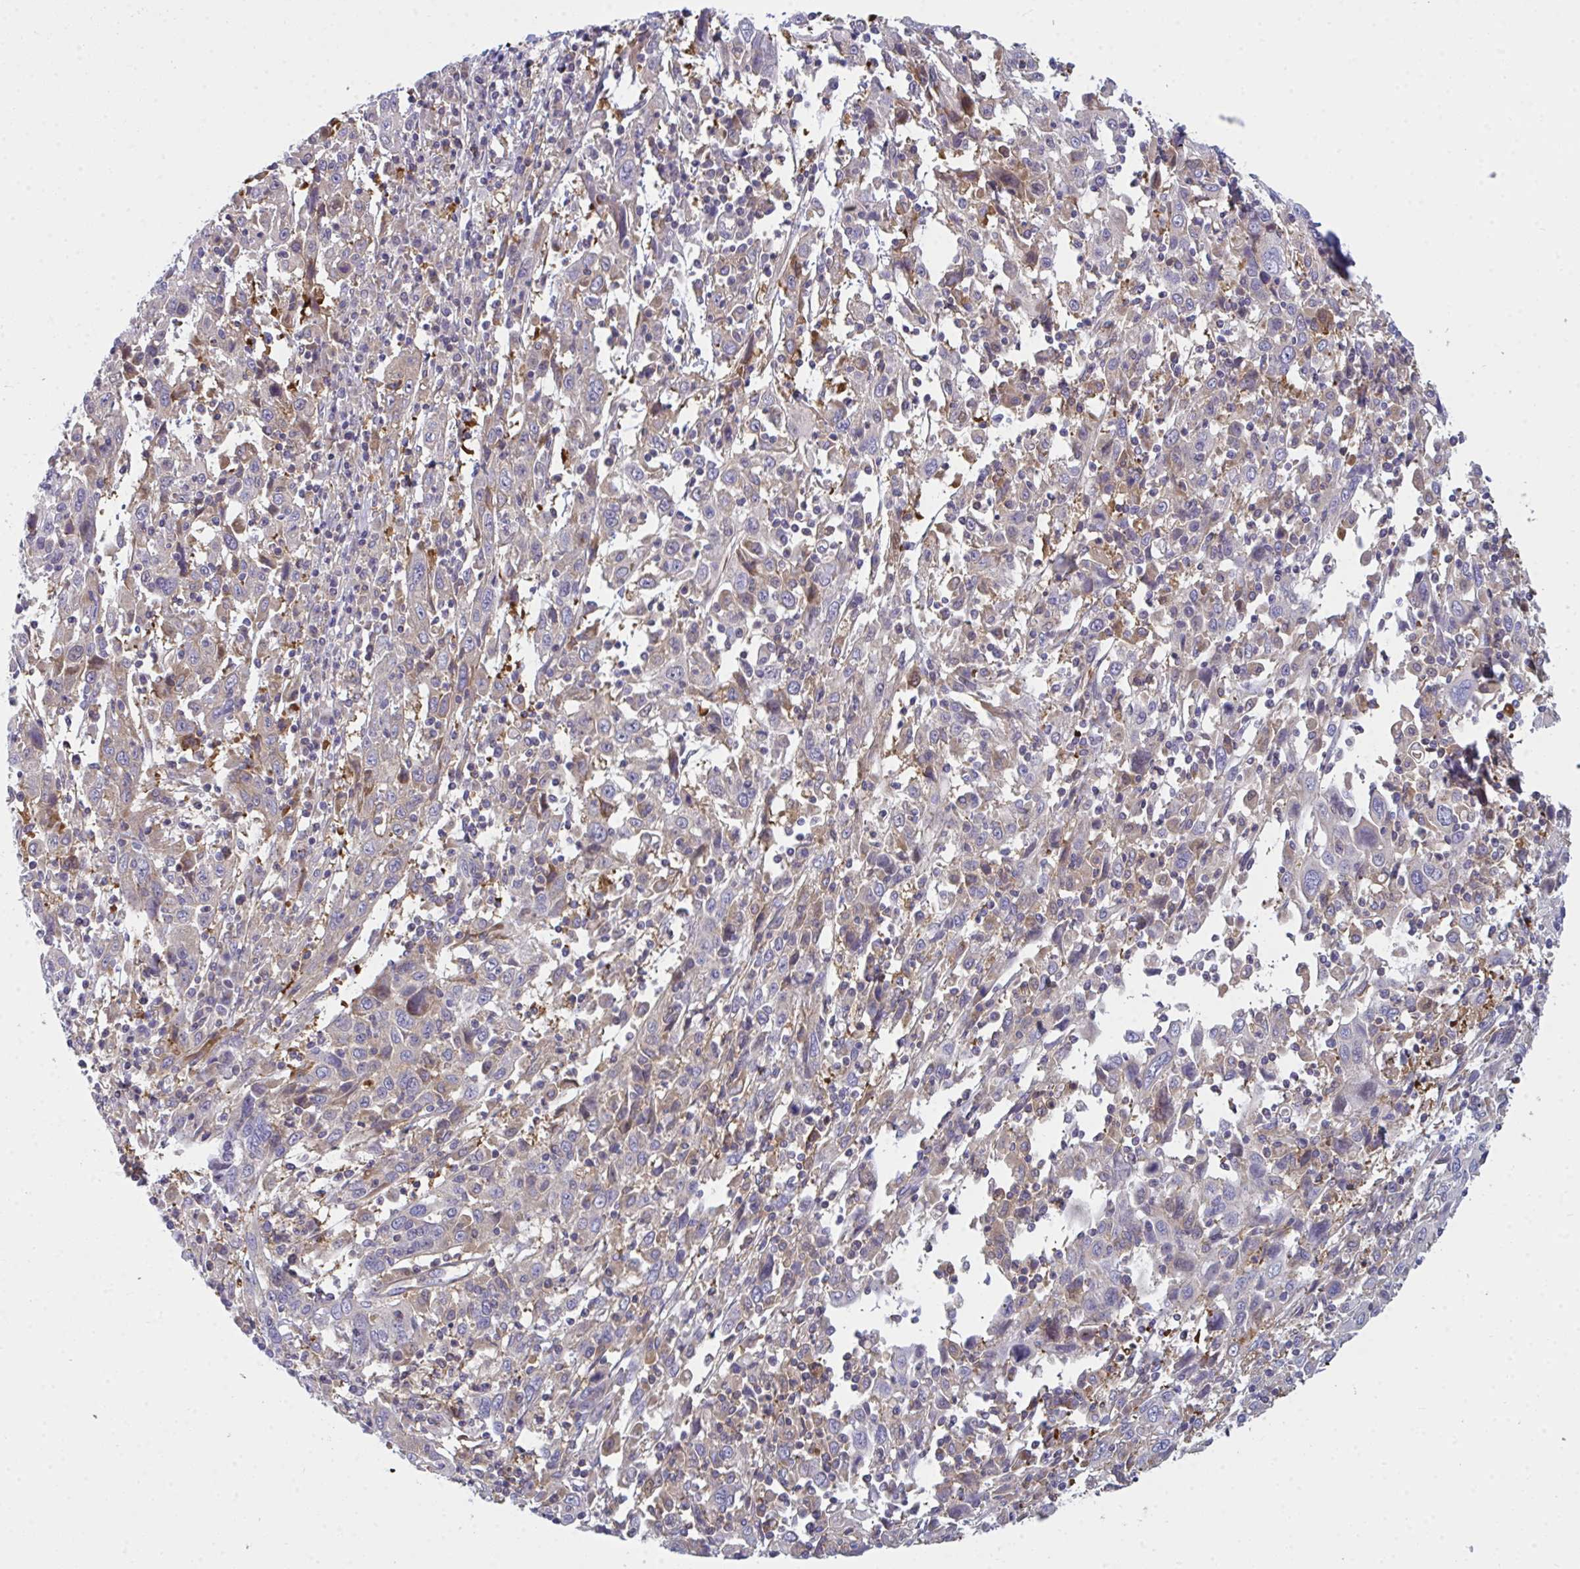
{"staining": {"intensity": "weak", "quantity": "<25%", "location": "cytoplasmic/membranous"}, "tissue": "cervical cancer", "cell_type": "Tumor cells", "image_type": "cancer", "snomed": [{"axis": "morphology", "description": "Squamous cell carcinoma, NOS"}, {"axis": "topography", "description": "Cervix"}], "caption": "The image shows no significant expression in tumor cells of cervical cancer (squamous cell carcinoma). (Brightfield microscopy of DAB (3,3'-diaminobenzidine) IHC at high magnification).", "gene": "SLC30A6", "patient": {"sex": "female", "age": 46}}